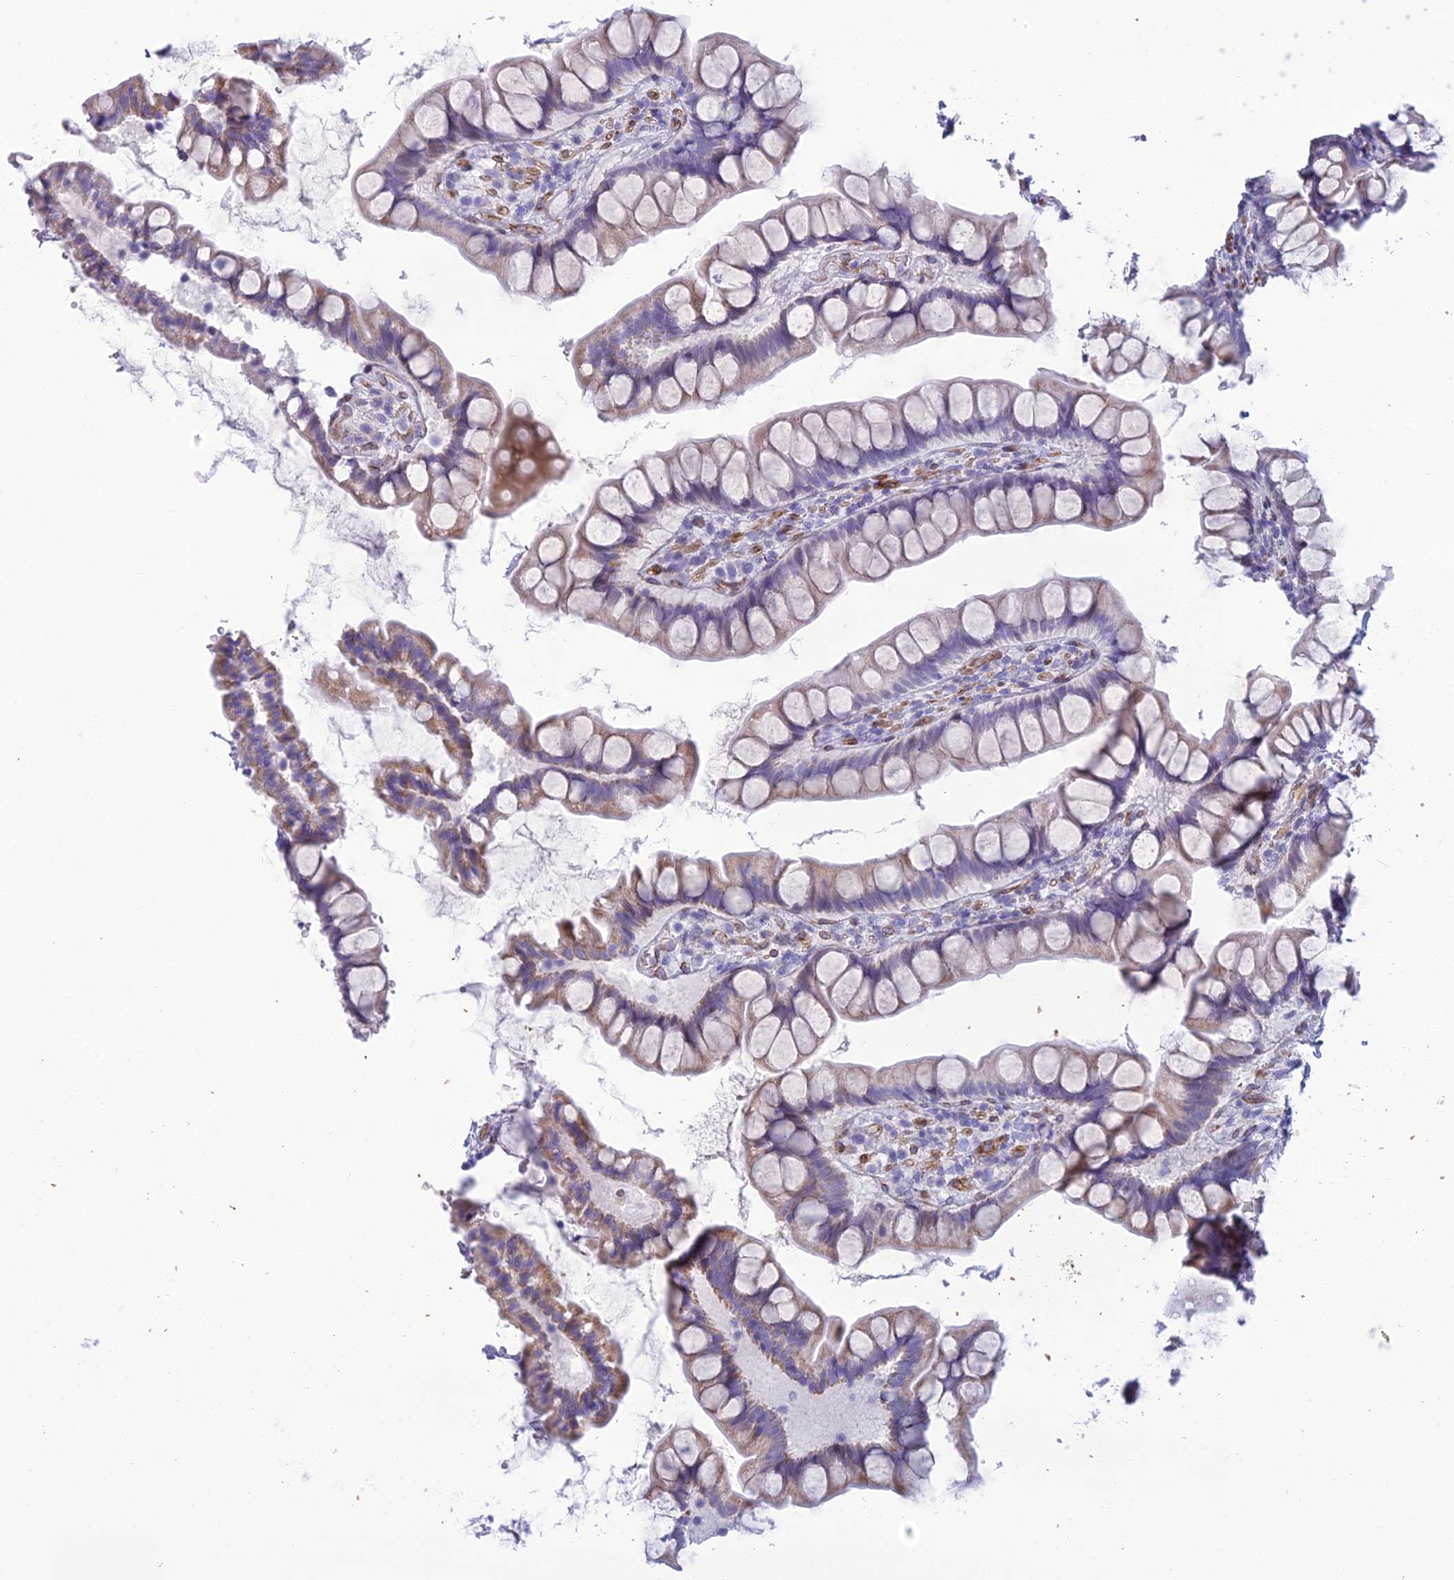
{"staining": {"intensity": "moderate", "quantity": "25%-75%", "location": "cytoplasmic/membranous"}, "tissue": "small intestine", "cell_type": "Glandular cells", "image_type": "normal", "snomed": [{"axis": "morphology", "description": "Normal tissue, NOS"}, {"axis": "topography", "description": "Small intestine"}], "caption": "The histopathology image reveals a brown stain indicating the presence of a protein in the cytoplasmic/membranous of glandular cells in small intestine. The protein of interest is stained brown, and the nuclei are stained in blue (DAB IHC with brightfield microscopy, high magnification).", "gene": "POMGNT1", "patient": {"sex": "male", "age": 70}}